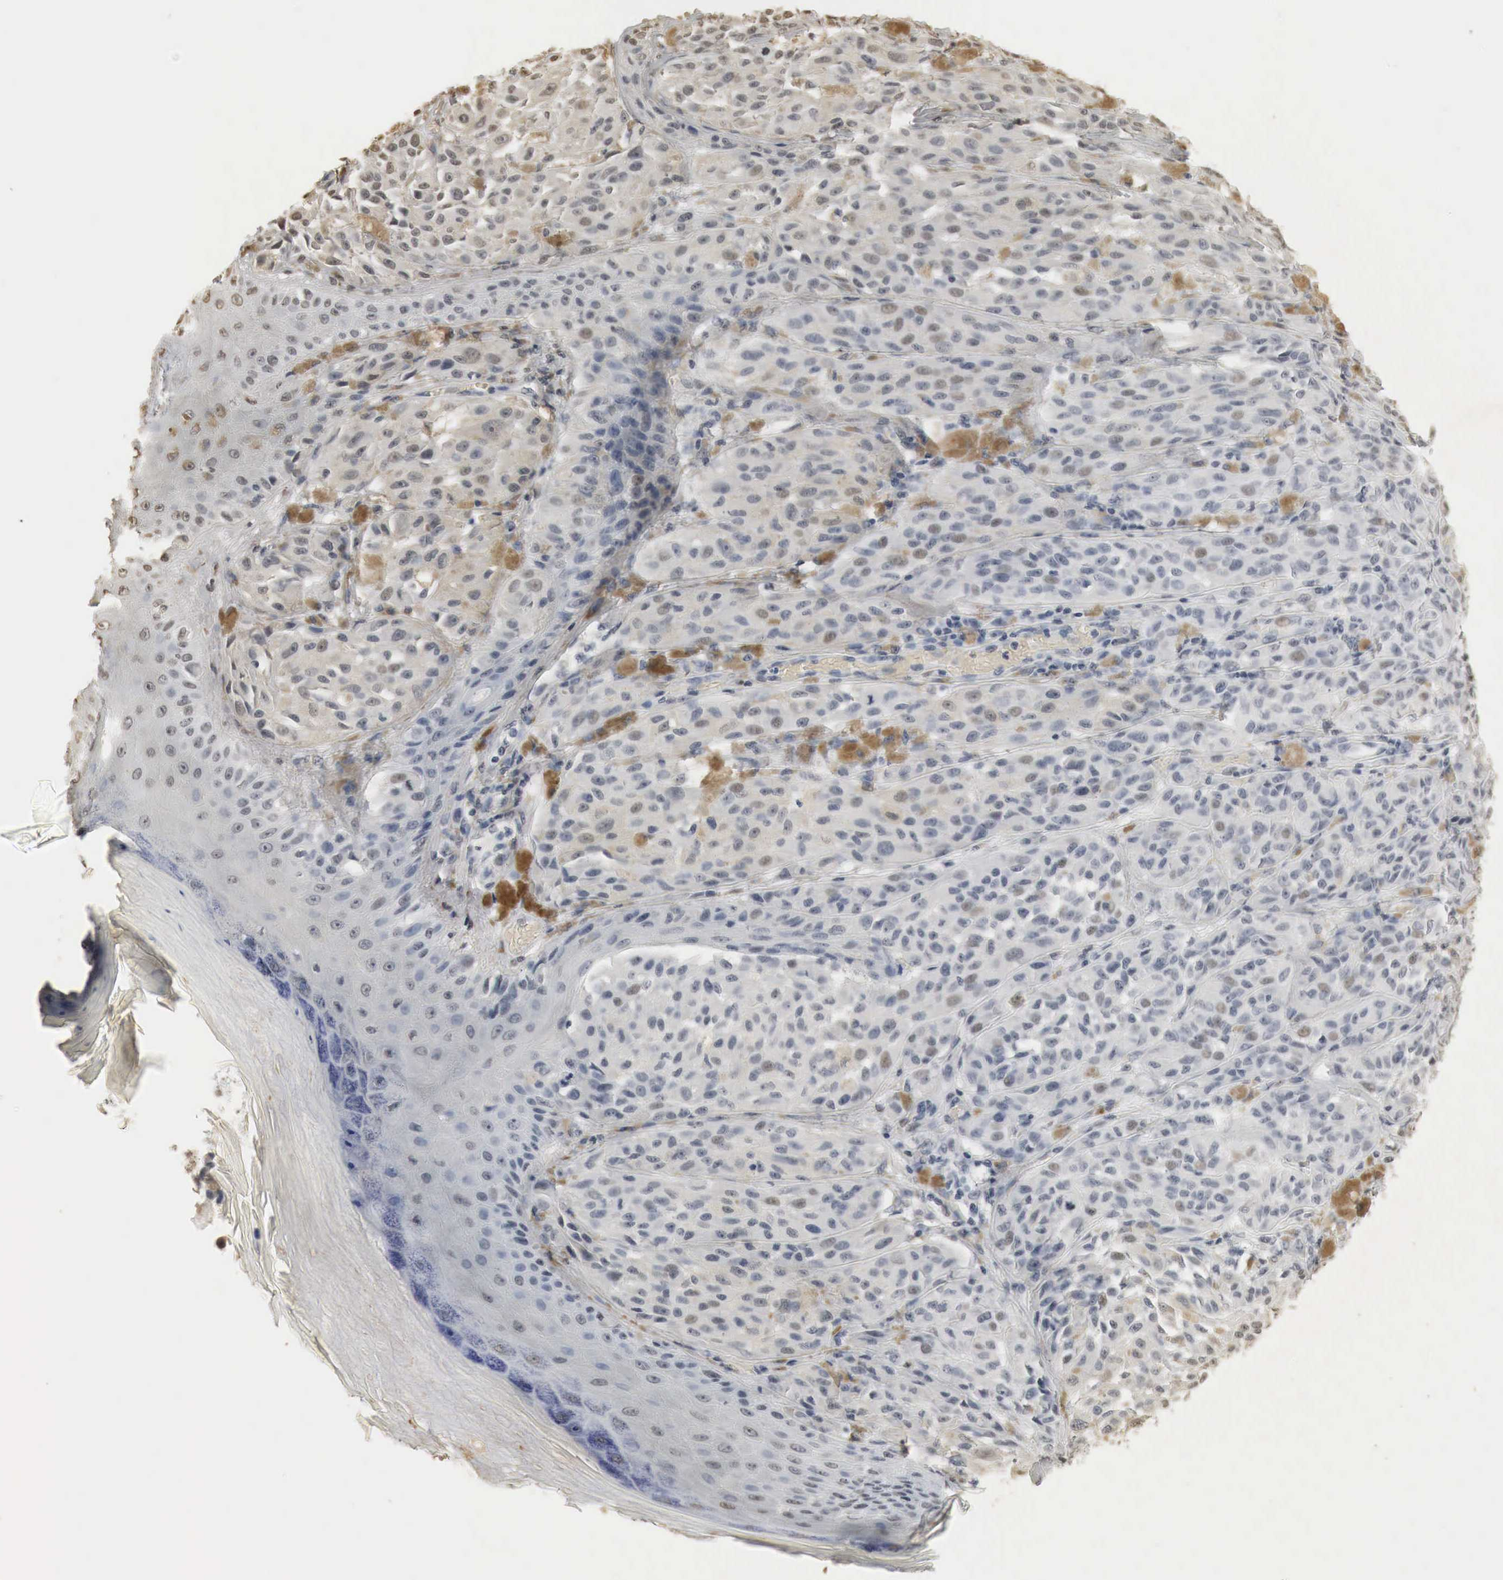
{"staining": {"intensity": "weak", "quantity": "<25%", "location": "nuclear"}, "tissue": "melanoma", "cell_type": "Tumor cells", "image_type": "cancer", "snomed": [{"axis": "morphology", "description": "Malignant melanoma, NOS"}, {"axis": "topography", "description": "Skin"}], "caption": "Tumor cells show no significant protein staining in melanoma.", "gene": "ERBB4", "patient": {"sex": "male", "age": 44}}